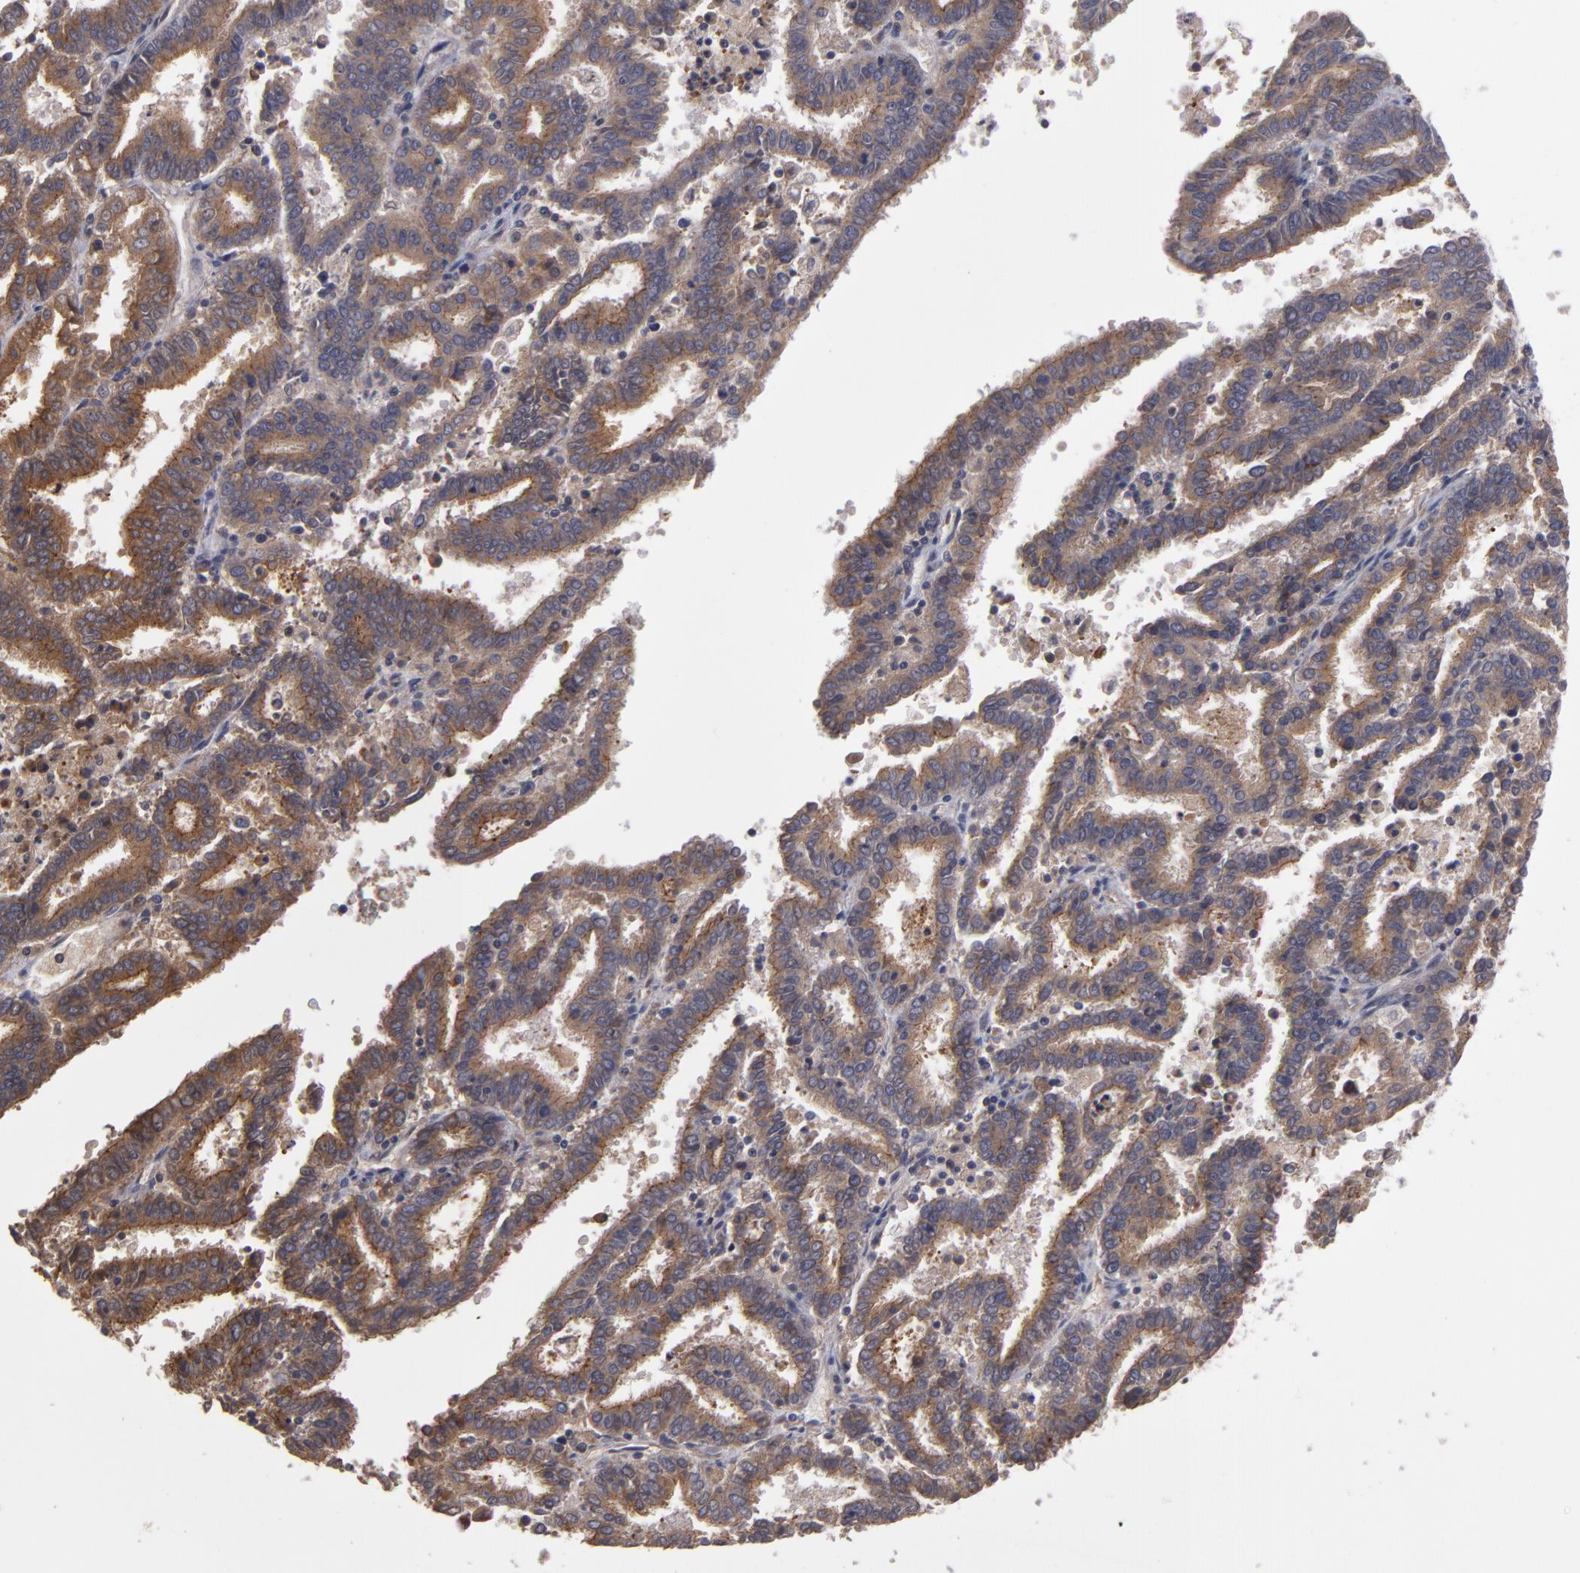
{"staining": {"intensity": "moderate", "quantity": ">75%", "location": "cytoplasmic/membranous"}, "tissue": "endometrial cancer", "cell_type": "Tumor cells", "image_type": "cancer", "snomed": [{"axis": "morphology", "description": "Adenocarcinoma, NOS"}, {"axis": "topography", "description": "Uterus"}], "caption": "Protein staining of endometrial cancer tissue shows moderate cytoplasmic/membranous staining in approximately >75% of tumor cells. (Stains: DAB (3,3'-diaminobenzidine) in brown, nuclei in blue, Microscopy: brightfield microscopy at high magnification).", "gene": "CTSO", "patient": {"sex": "female", "age": 83}}